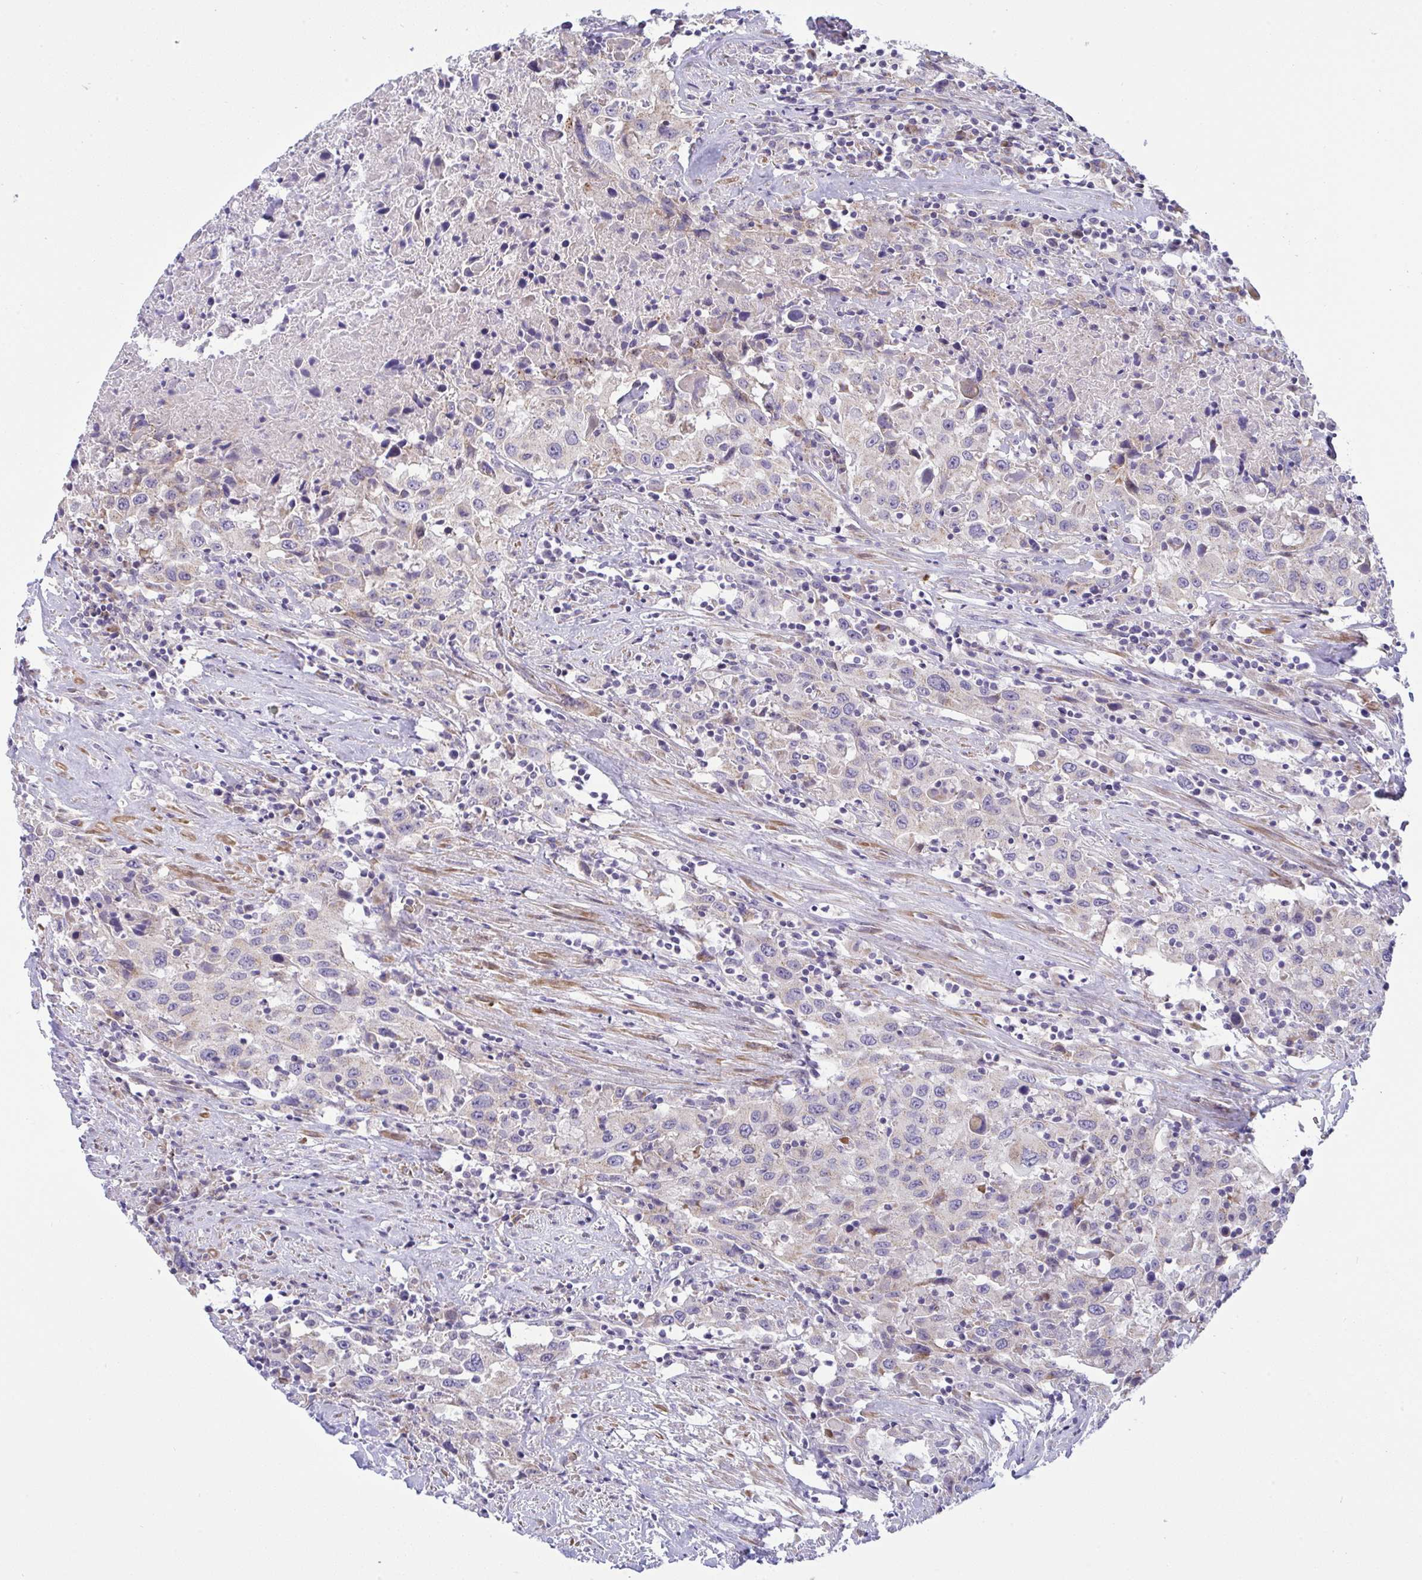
{"staining": {"intensity": "negative", "quantity": "none", "location": "none"}, "tissue": "urothelial cancer", "cell_type": "Tumor cells", "image_type": "cancer", "snomed": [{"axis": "morphology", "description": "Urothelial carcinoma, High grade"}, {"axis": "topography", "description": "Urinary bladder"}], "caption": "Tumor cells are negative for brown protein staining in urothelial cancer.", "gene": "NTN1", "patient": {"sex": "male", "age": 61}}